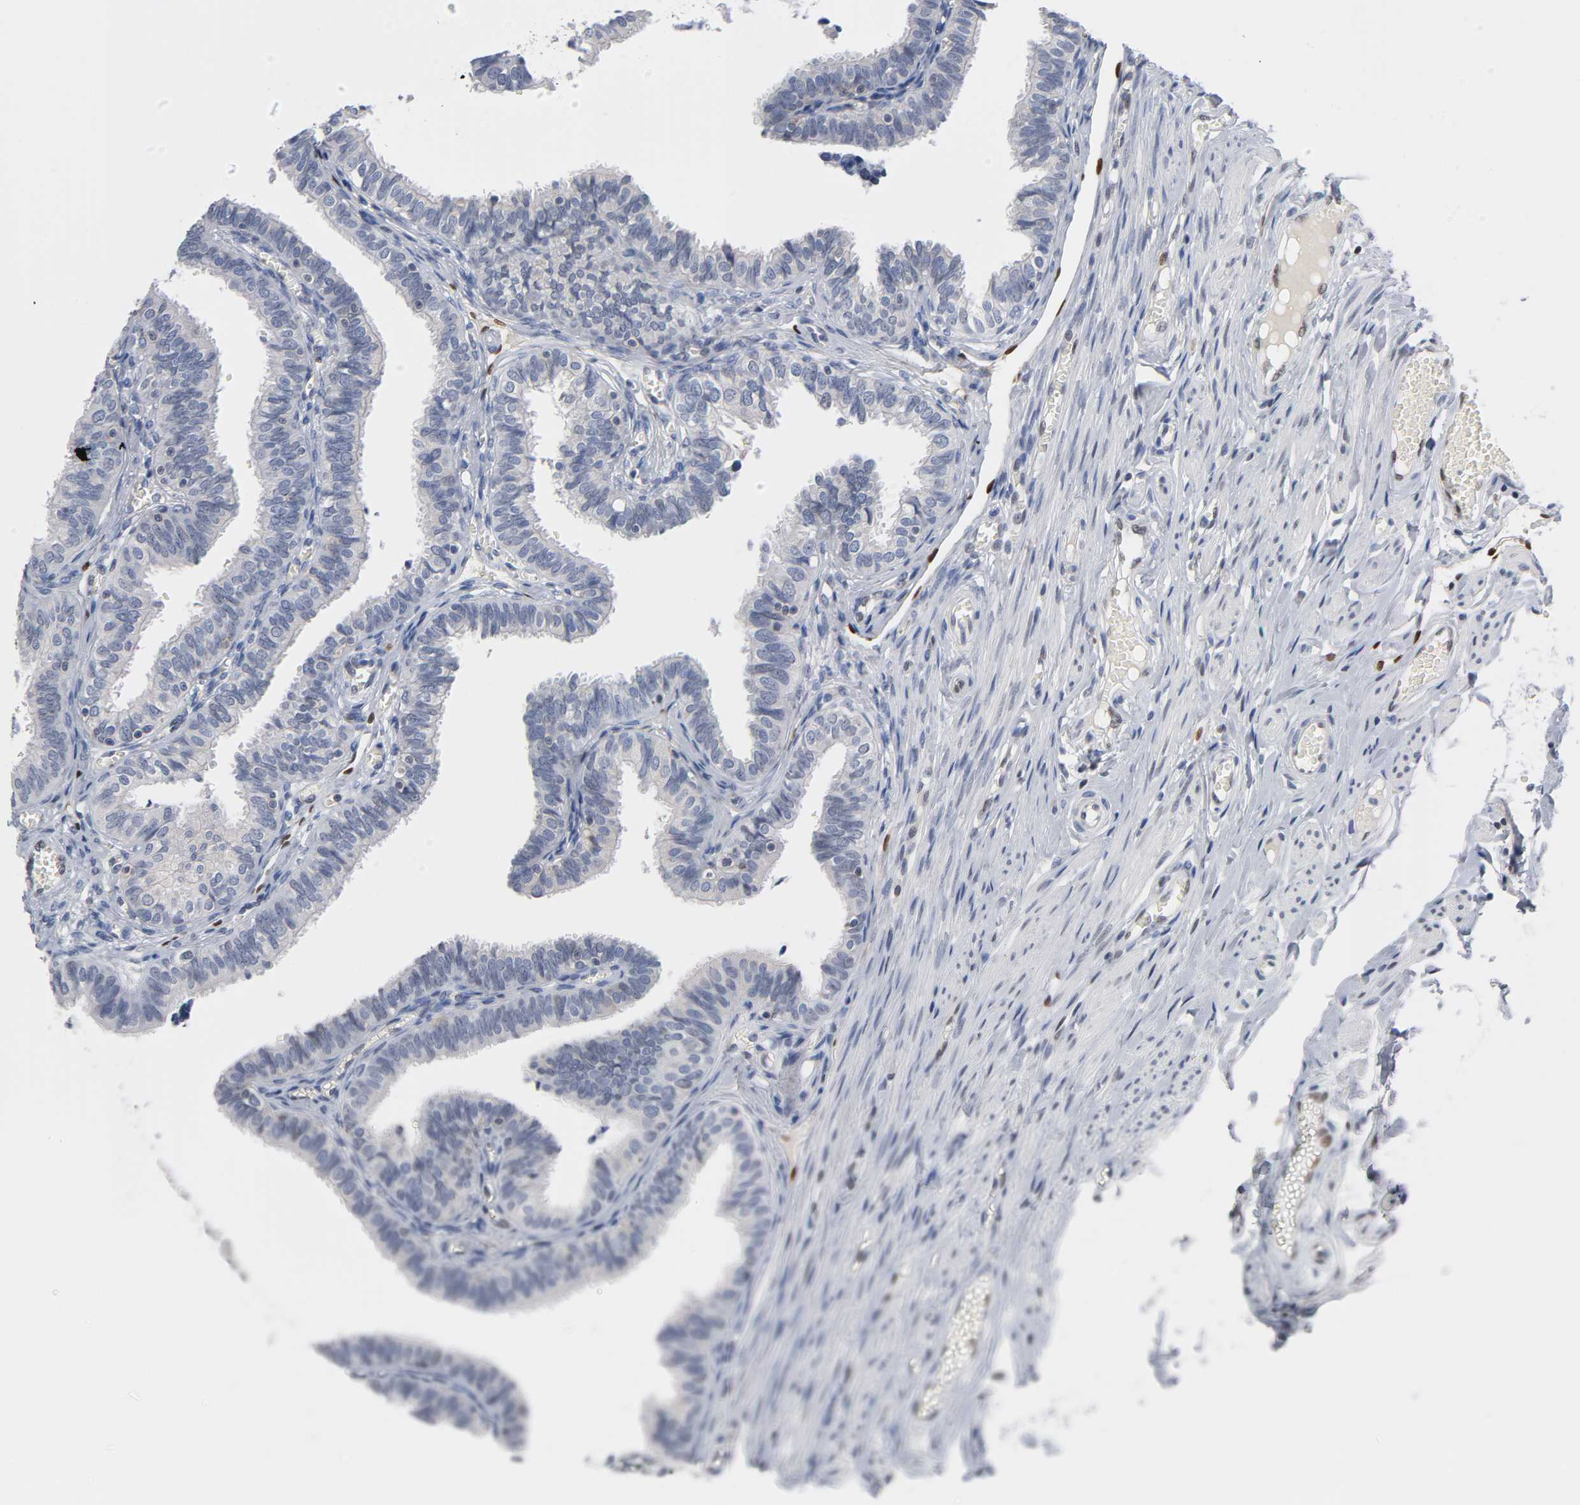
{"staining": {"intensity": "weak", "quantity": "25%-75%", "location": "nuclear"}, "tissue": "fallopian tube", "cell_type": "Glandular cells", "image_type": "normal", "snomed": [{"axis": "morphology", "description": "Normal tissue, NOS"}, {"axis": "topography", "description": "Fallopian tube"}], "caption": "Glandular cells reveal low levels of weak nuclear positivity in approximately 25%-75% of cells in benign fallopian tube.", "gene": "NFATC1", "patient": {"sex": "female", "age": 46}}